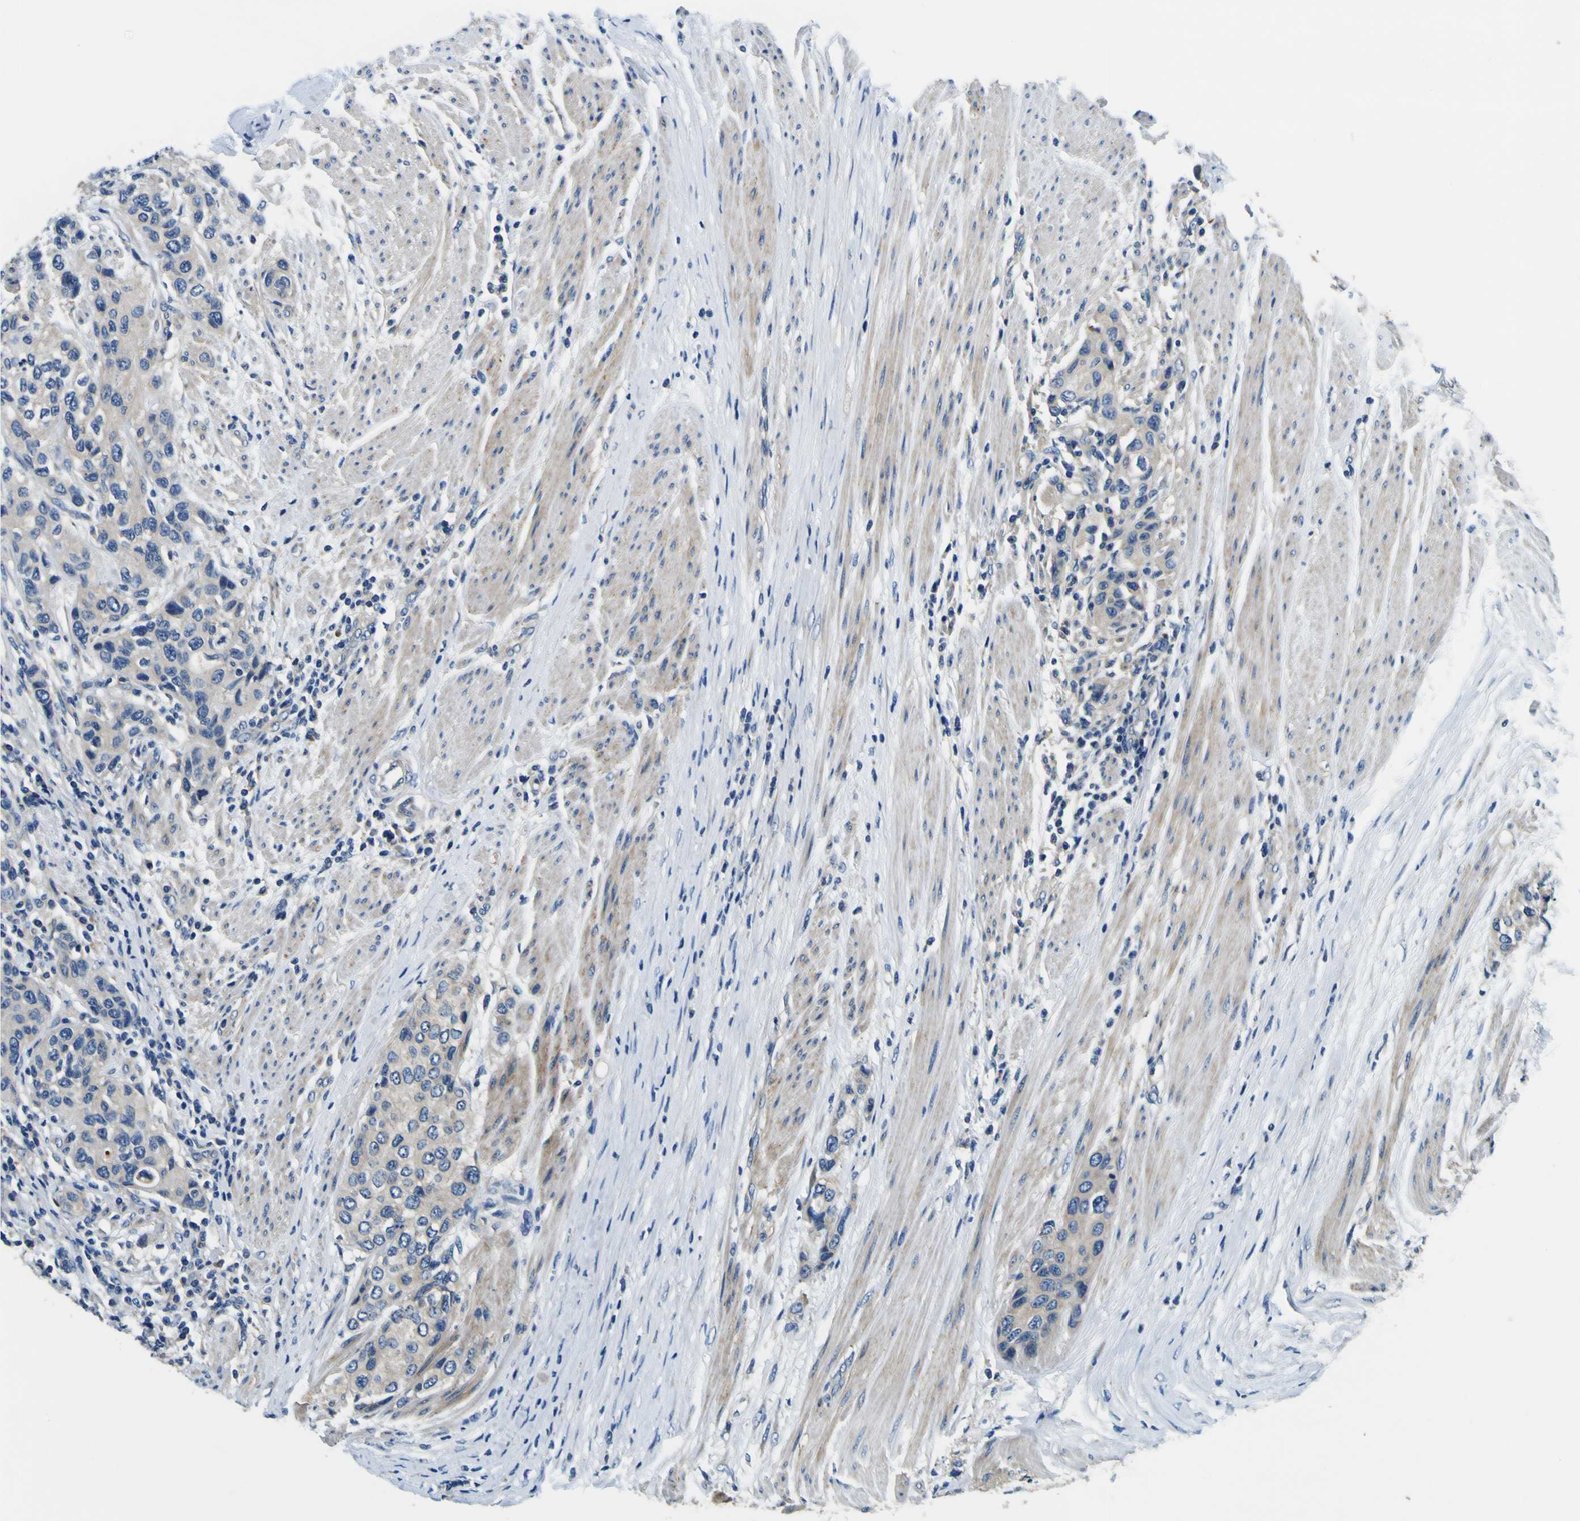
{"staining": {"intensity": "negative", "quantity": "none", "location": "none"}, "tissue": "urothelial cancer", "cell_type": "Tumor cells", "image_type": "cancer", "snomed": [{"axis": "morphology", "description": "Urothelial carcinoma, High grade"}, {"axis": "topography", "description": "Urinary bladder"}], "caption": "Urothelial cancer was stained to show a protein in brown. There is no significant positivity in tumor cells.", "gene": "CLSTN1", "patient": {"sex": "female", "age": 56}}